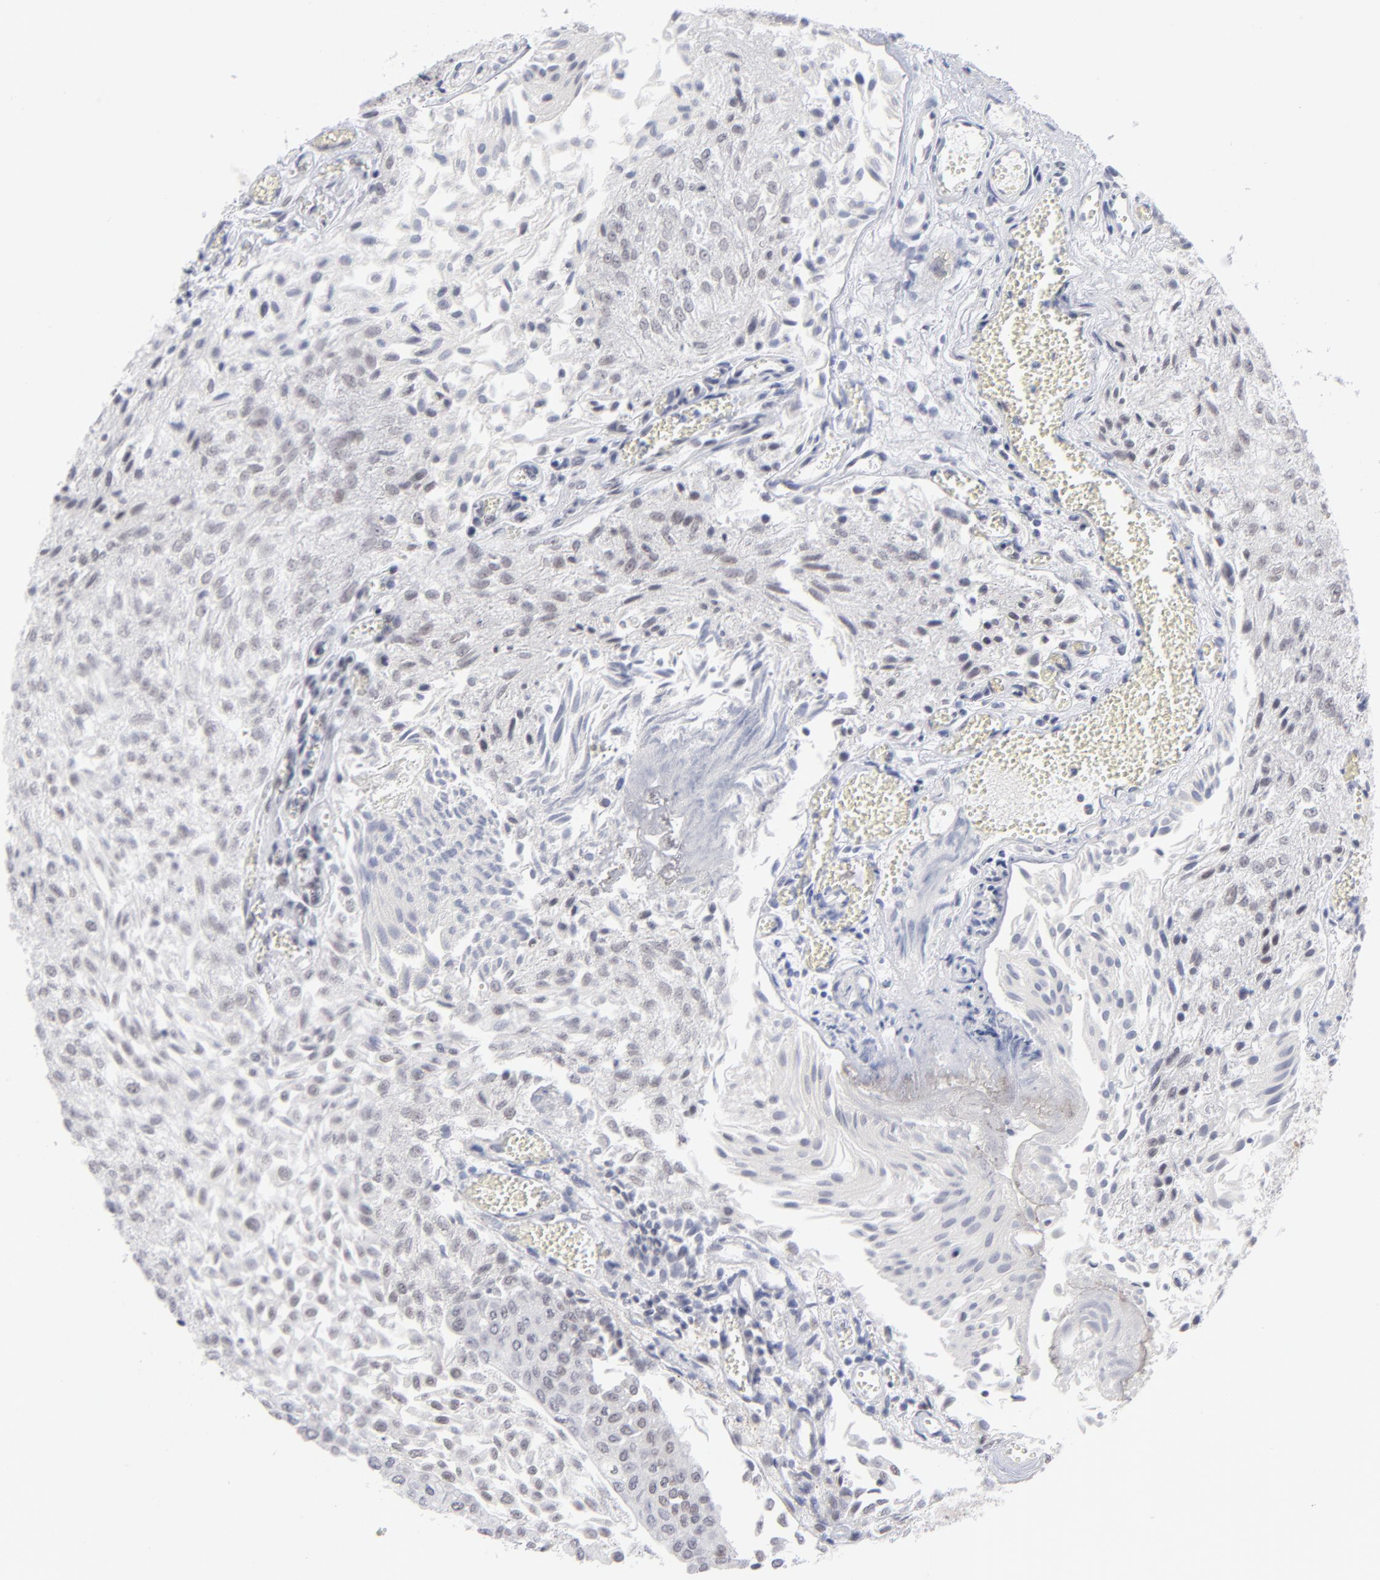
{"staining": {"intensity": "negative", "quantity": "none", "location": "none"}, "tissue": "urothelial cancer", "cell_type": "Tumor cells", "image_type": "cancer", "snomed": [{"axis": "morphology", "description": "Urothelial carcinoma, Low grade"}, {"axis": "topography", "description": "Urinary bladder"}], "caption": "DAB (3,3'-diaminobenzidine) immunohistochemical staining of human urothelial cancer displays no significant staining in tumor cells.", "gene": "CCR2", "patient": {"sex": "male", "age": 86}}